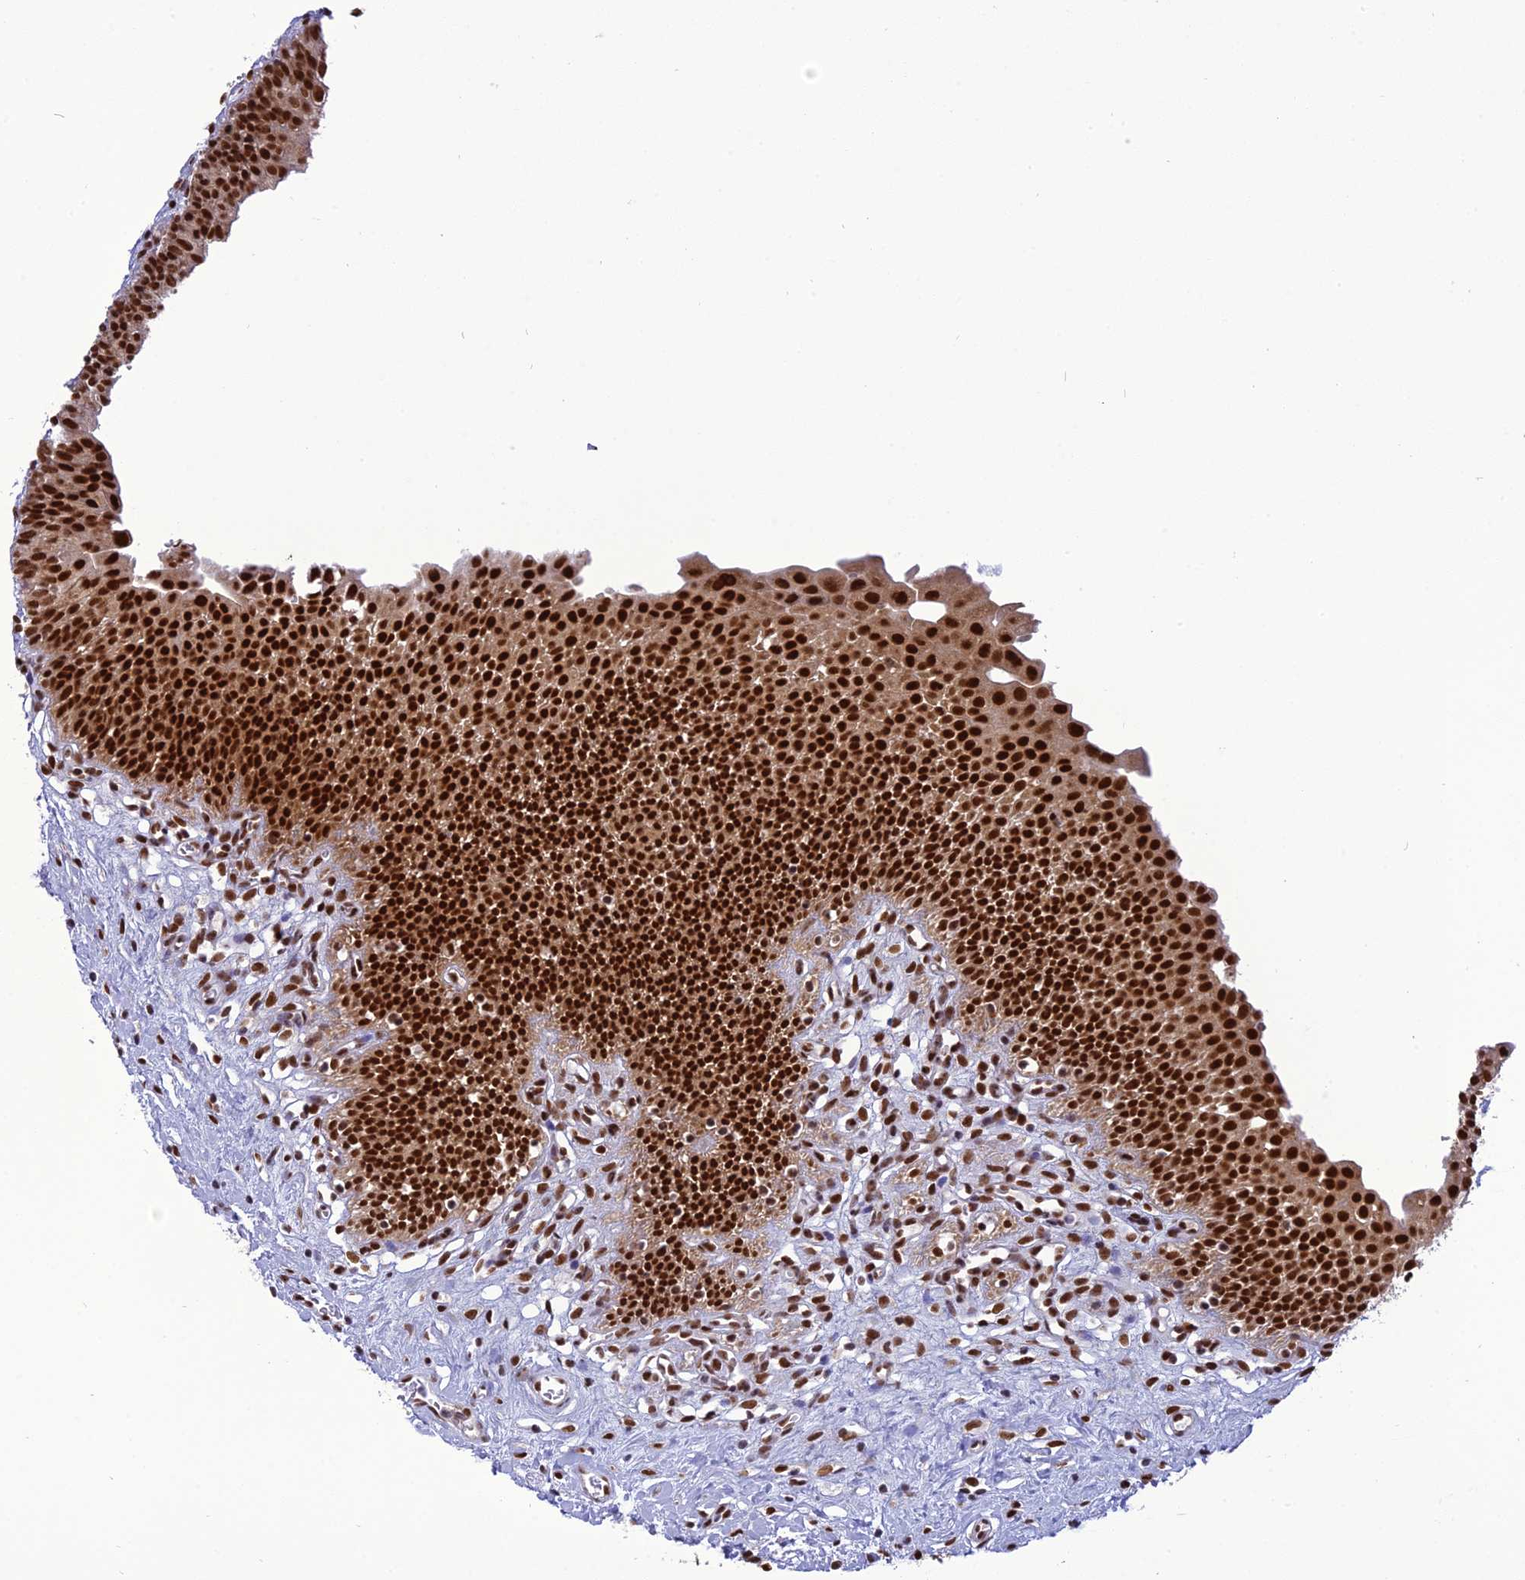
{"staining": {"intensity": "strong", "quantity": ">75%", "location": "nuclear"}, "tissue": "urinary bladder", "cell_type": "Urothelial cells", "image_type": "normal", "snomed": [{"axis": "morphology", "description": "Normal tissue, NOS"}, {"axis": "topography", "description": "Urinary bladder"}], "caption": "Strong nuclear staining is present in about >75% of urothelial cells in benign urinary bladder.", "gene": "DDX1", "patient": {"sex": "male", "age": 51}}